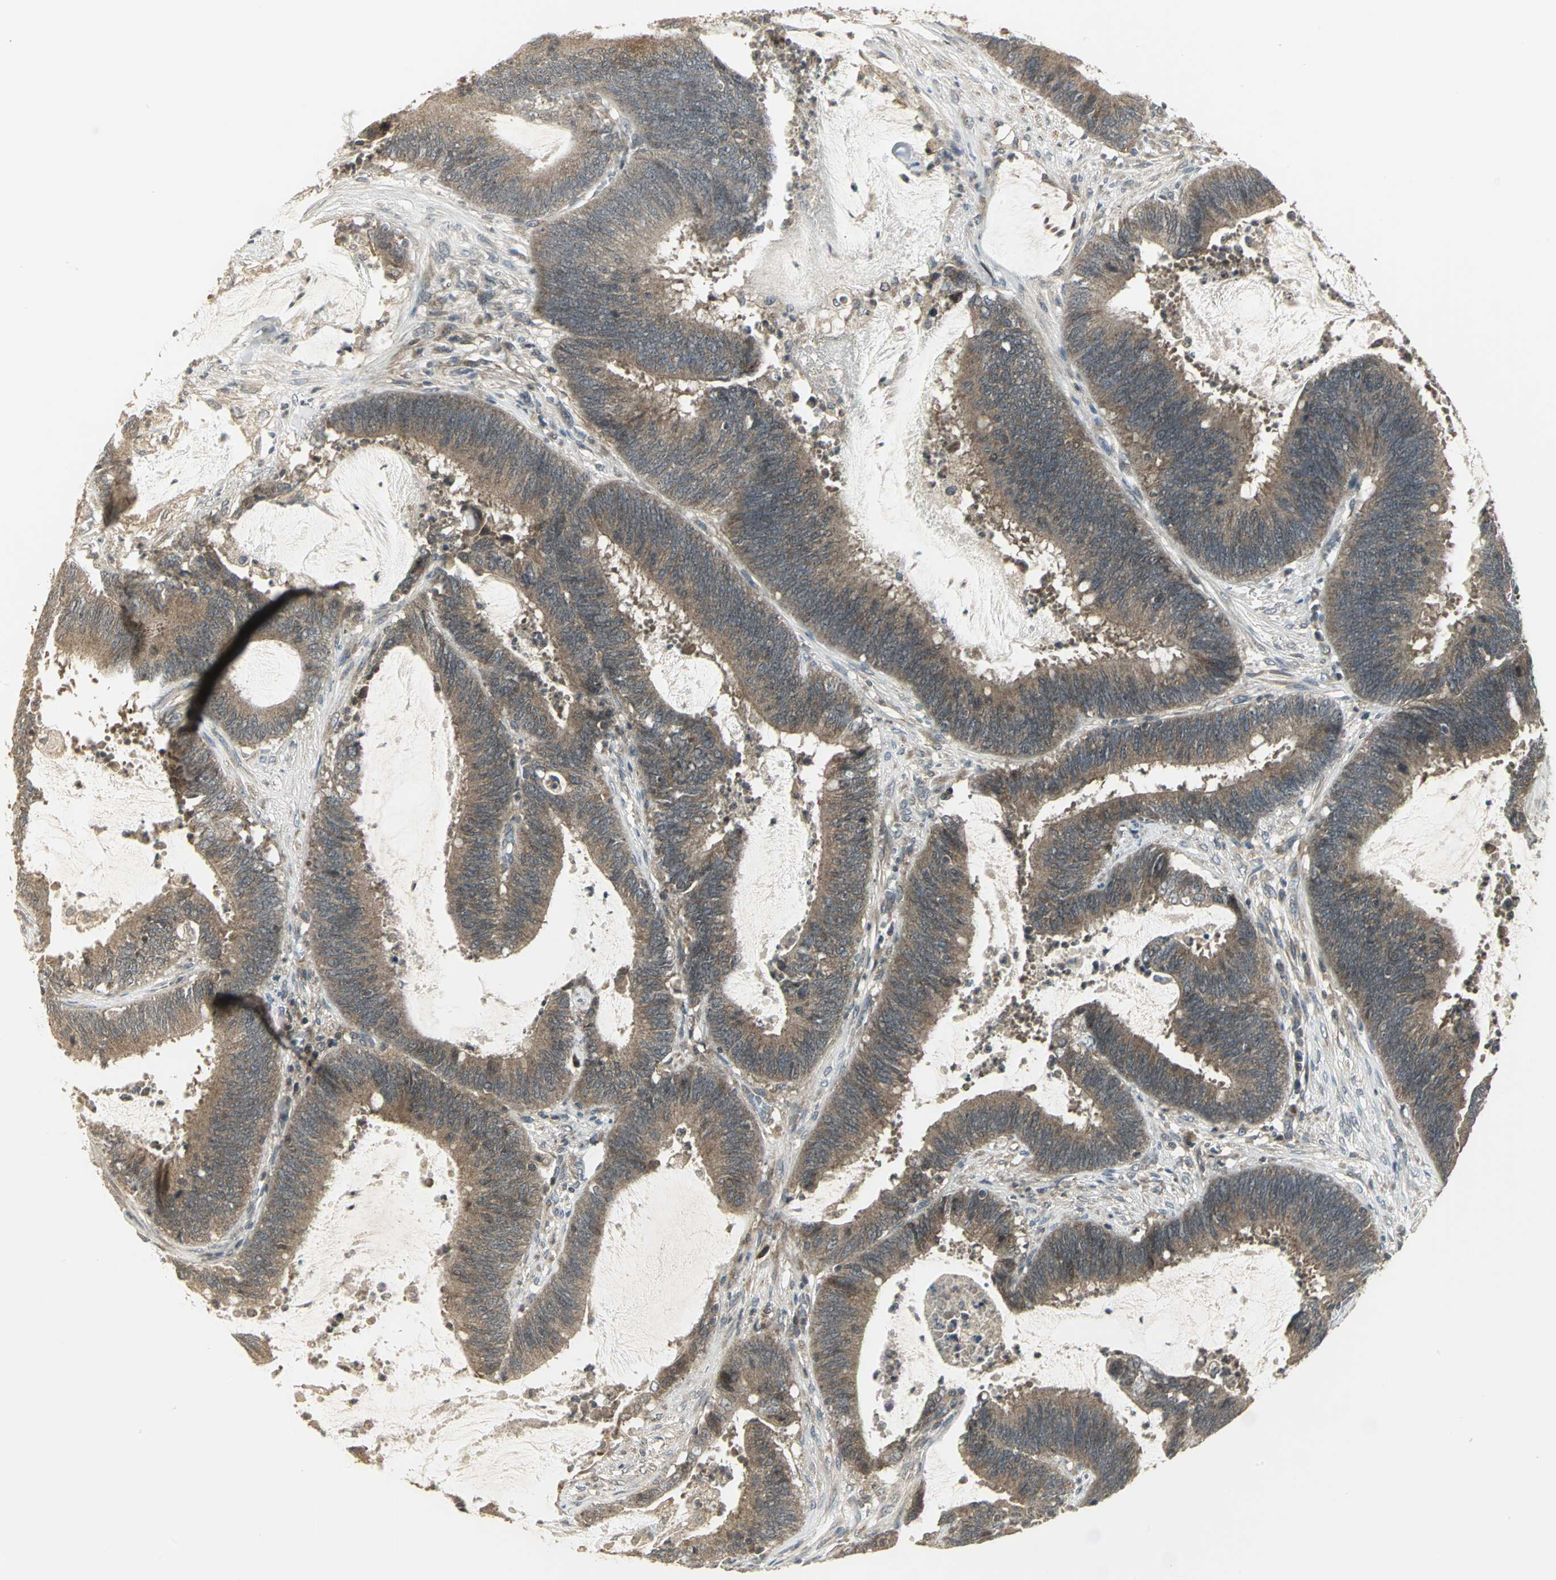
{"staining": {"intensity": "moderate", "quantity": ">75%", "location": "cytoplasmic/membranous"}, "tissue": "colorectal cancer", "cell_type": "Tumor cells", "image_type": "cancer", "snomed": [{"axis": "morphology", "description": "Adenocarcinoma, NOS"}, {"axis": "topography", "description": "Rectum"}], "caption": "Human colorectal cancer stained with a brown dye displays moderate cytoplasmic/membranous positive positivity in about >75% of tumor cells.", "gene": "MAPK8IP3", "patient": {"sex": "female", "age": 66}}